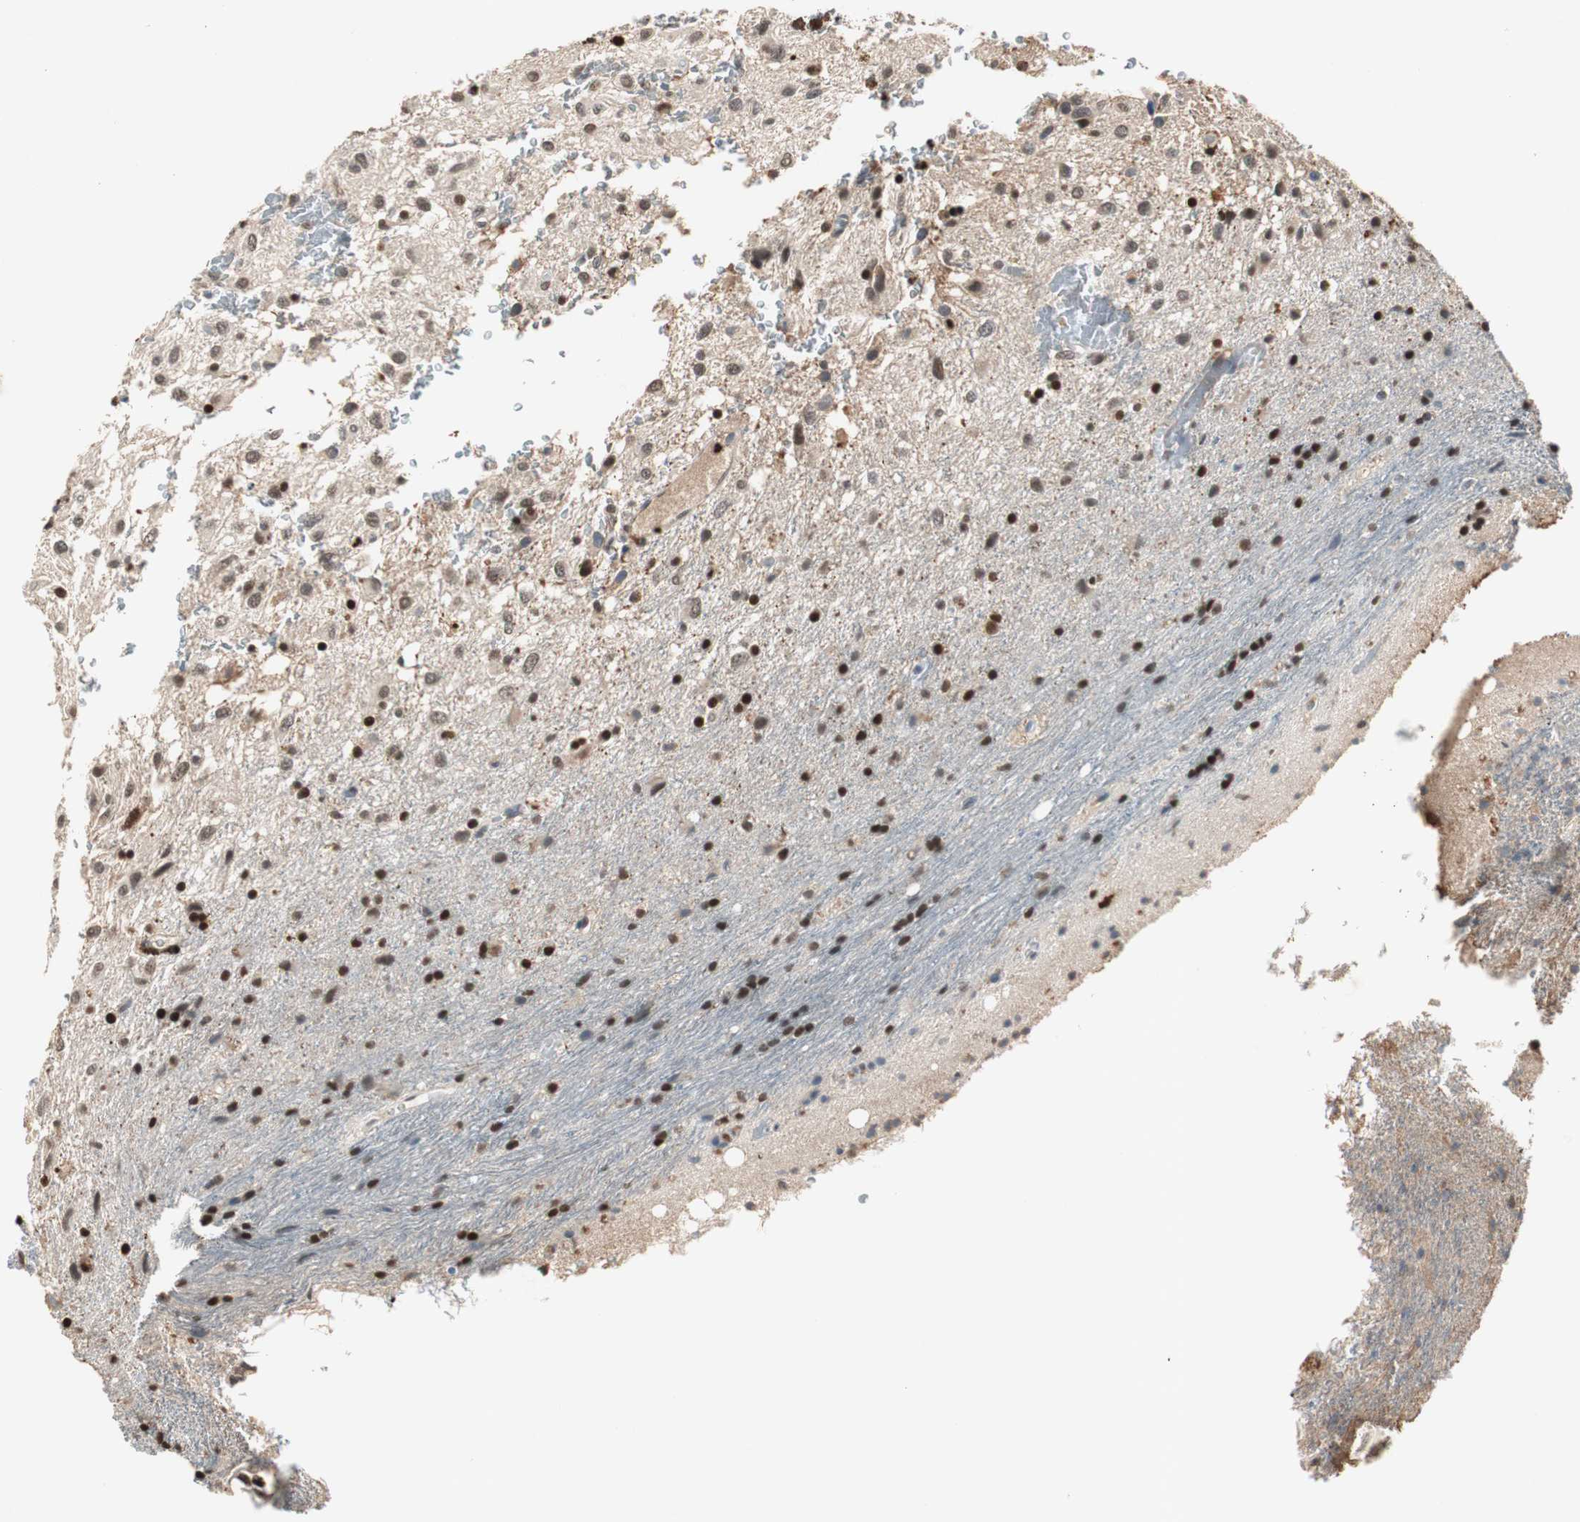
{"staining": {"intensity": "strong", "quantity": "25%-75%", "location": "nuclear"}, "tissue": "glioma", "cell_type": "Tumor cells", "image_type": "cancer", "snomed": [{"axis": "morphology", "description": "Glioma, malignant, Low grade"}, {"axis": "topography", "description": "Brain"}], "caption": "Tumor cells reveal high levels of strong nuclear positivity in approximately 25%-75% of cells in human malignant glioma (low-grade).", "gene": "FEN1", "patient": {"sex": "male", "age": 77}}